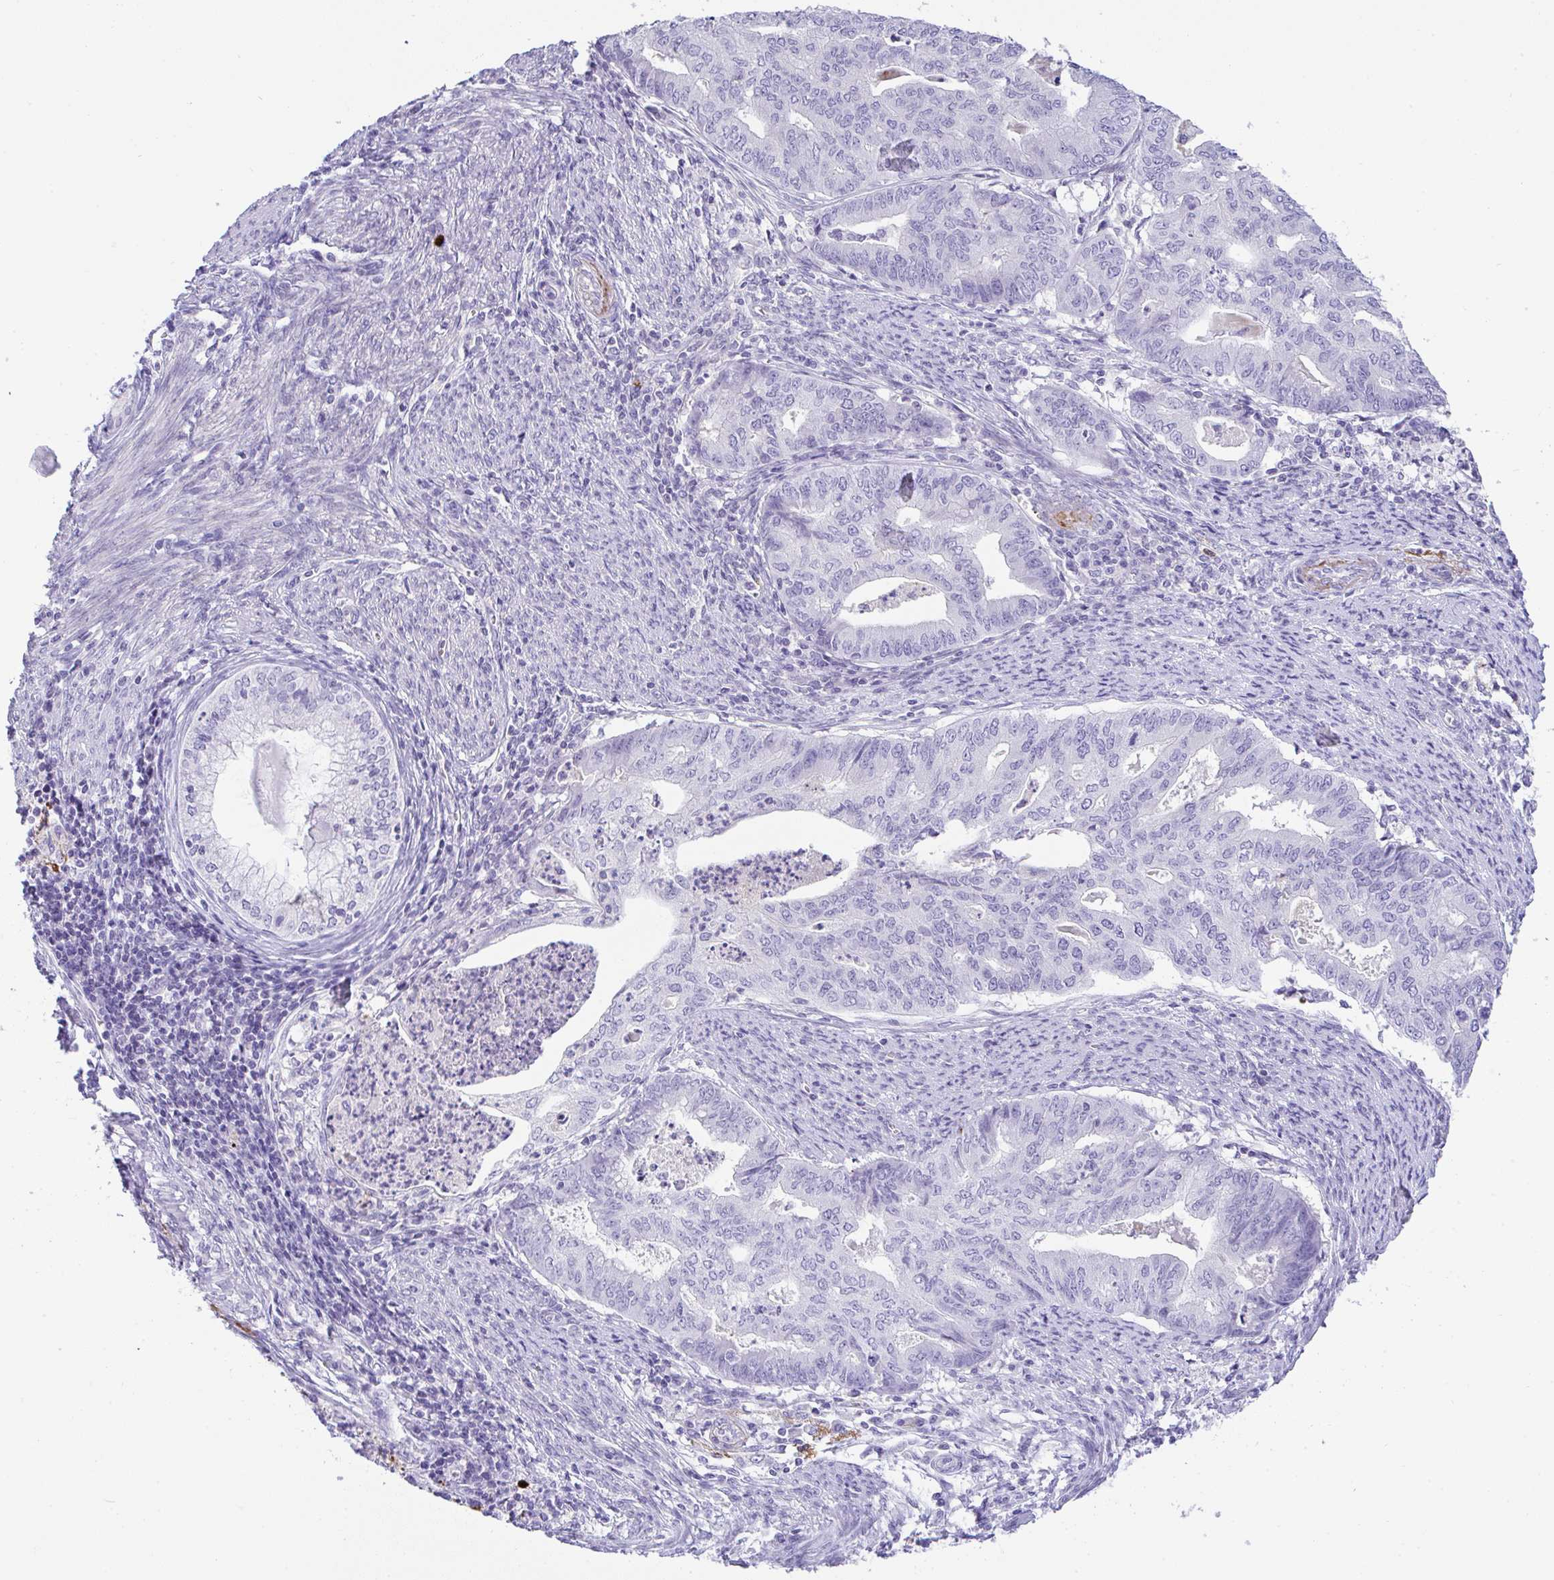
{"staining": {"intensity": "negative", "quantity": "none", "location": "none"}, "tissue": "endometrial cancer", "cell_type": "Tumor cells", "image_type": "cancer", "snomed": [{"axis": "morphology", "description": "Adenocarcinoma, NOS"}, {"axis": "topography", "description": "Endometrium"}], "caption": "DAB immunohistochemical staining of human endometrial adenocarcinoma shows no significant expression in tumor cells. Nuclei are stained in blue.", "gene": "KMT2E", "patient": {"sex": "female", "age": 79}}